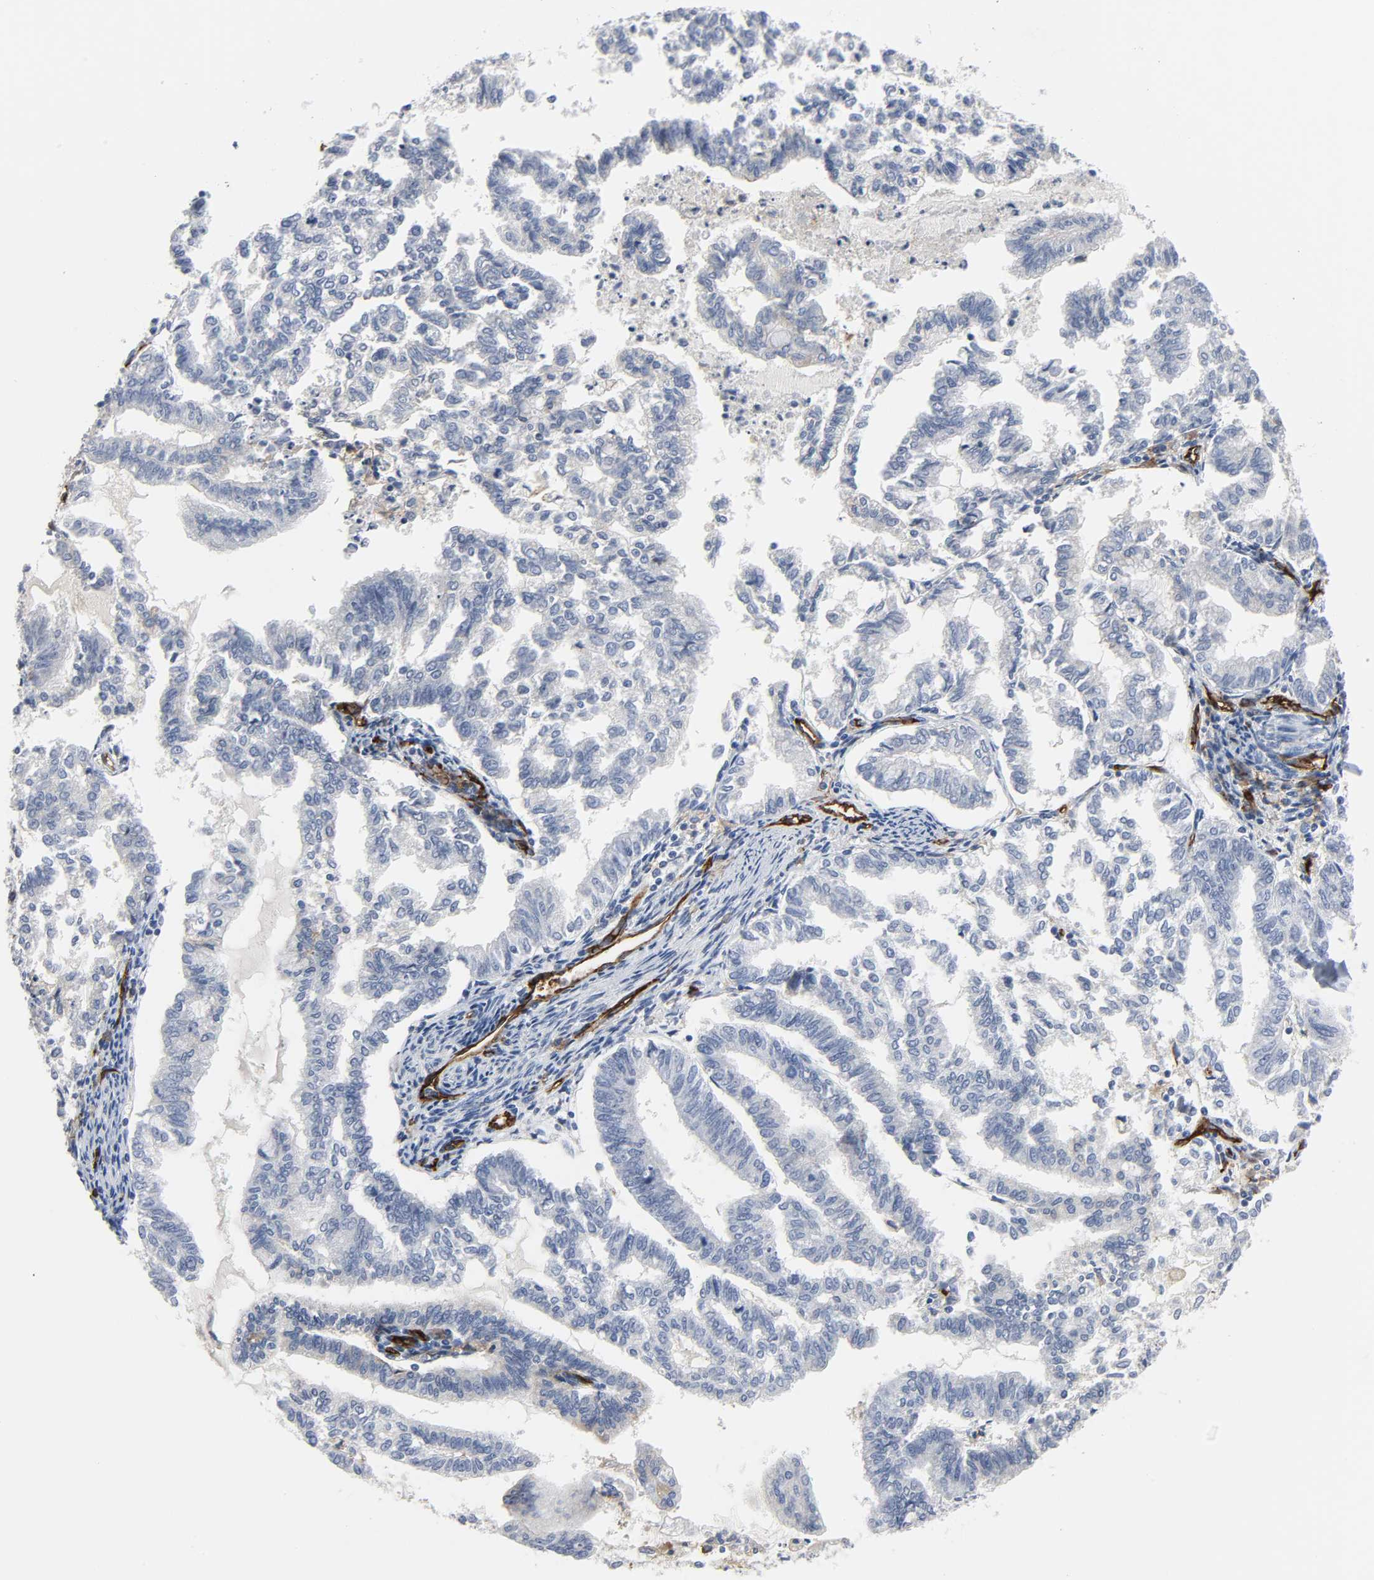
{"staining": {"intensity": "weak", "quantity": "<25%", "location": "cytoplasmic/membranous"}, "tissue": "endometrial cancer", "cell_type": "Tumor cells", "image_type": "cancer", "snomed": [{"axis": "morphology", "description": "Adenocarcinoma, NOS"}, {"axis": "topography", "description": "Endometrium"}], "caption": "Immunohistochemistry image of neoplastic tissue: adenocarcinoma (endometrial) stained with DAB (3,3'-diaminobenzidine) exhibits no significant protein expression in tumor cells.", "gene": "PECAM1", "patient": {"sex": "female", "age": 79}}